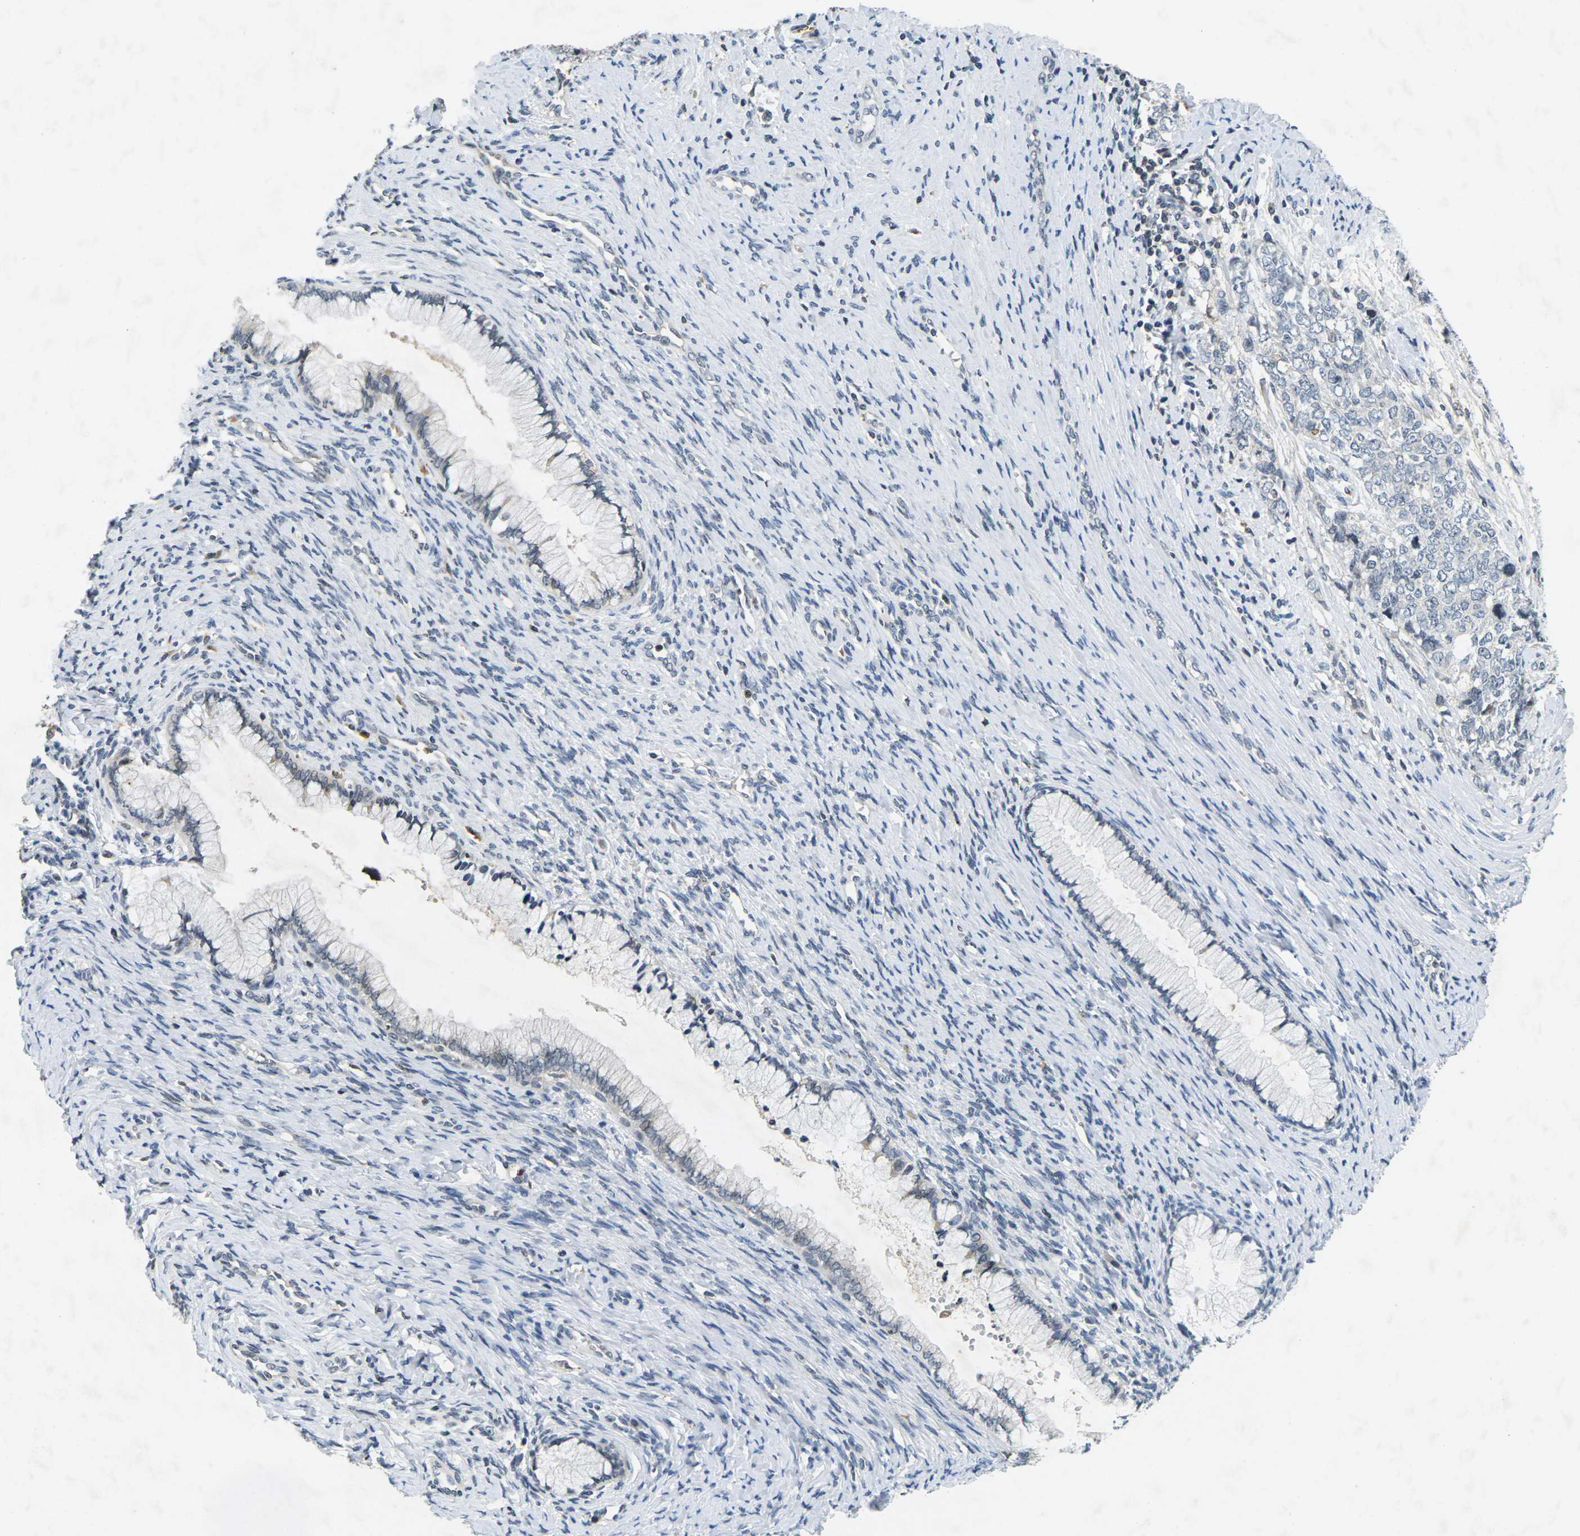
{"staining": {"intensity": "negative", "quantity": "none", "location": "none"}, "tissue": "cervical cancer", "cell_type": "Tumor cells", "image_type": "cancer", "snomed": [{"axis": "morphology", "description": "Squamous cell carcinoma, NOS"}, {"axis": "topography", "description": "Cervix"}], "caption": "The image shows no significant staining in tumor cells of cervical cancer. (DAB IHC visualized using brightfield microscopy, high magnification).", "gene": "C1QC", "patient": {"sex": "female", "age": 63}}